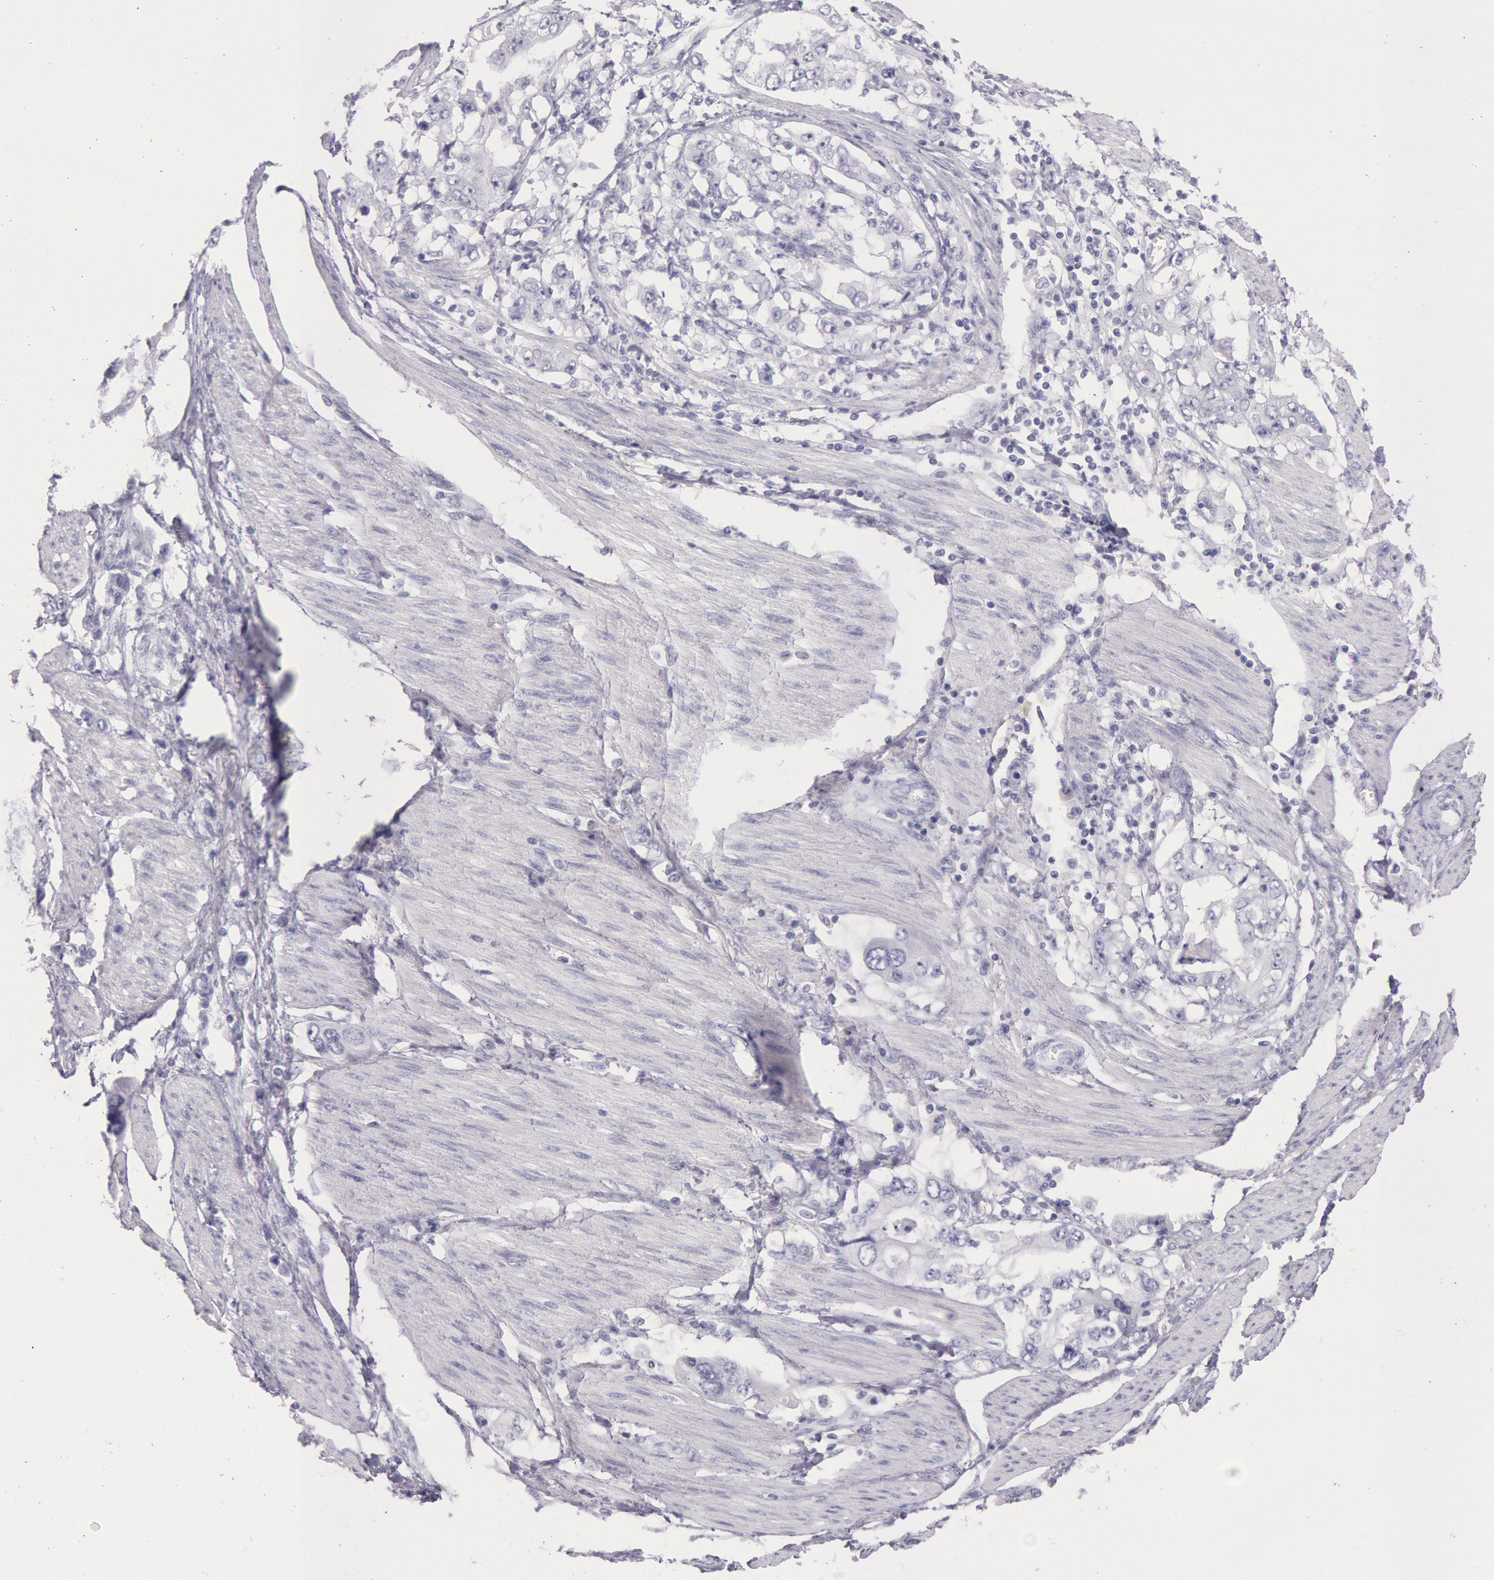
{"staining": {"intensity": "negative", "quantity": "none", "location": "none"}, "tissue": "stomach cancer", "cell_type": "Tumor cells", "image_type": "cancer", "snomed": [{"axis": "morphology", "description": "Adenocarcinoma, NOS"}, {"axis": "topography", "description": "Pancreas"}, {"axis": "topography", "description": "Stomach, upper"}], "caption": "Stomach adenocarcinoma stained for a protein using IHC exhibits no staining tumor cells.", "gene": "EGFR", "patient": {"sex": "male", "age": 77}}